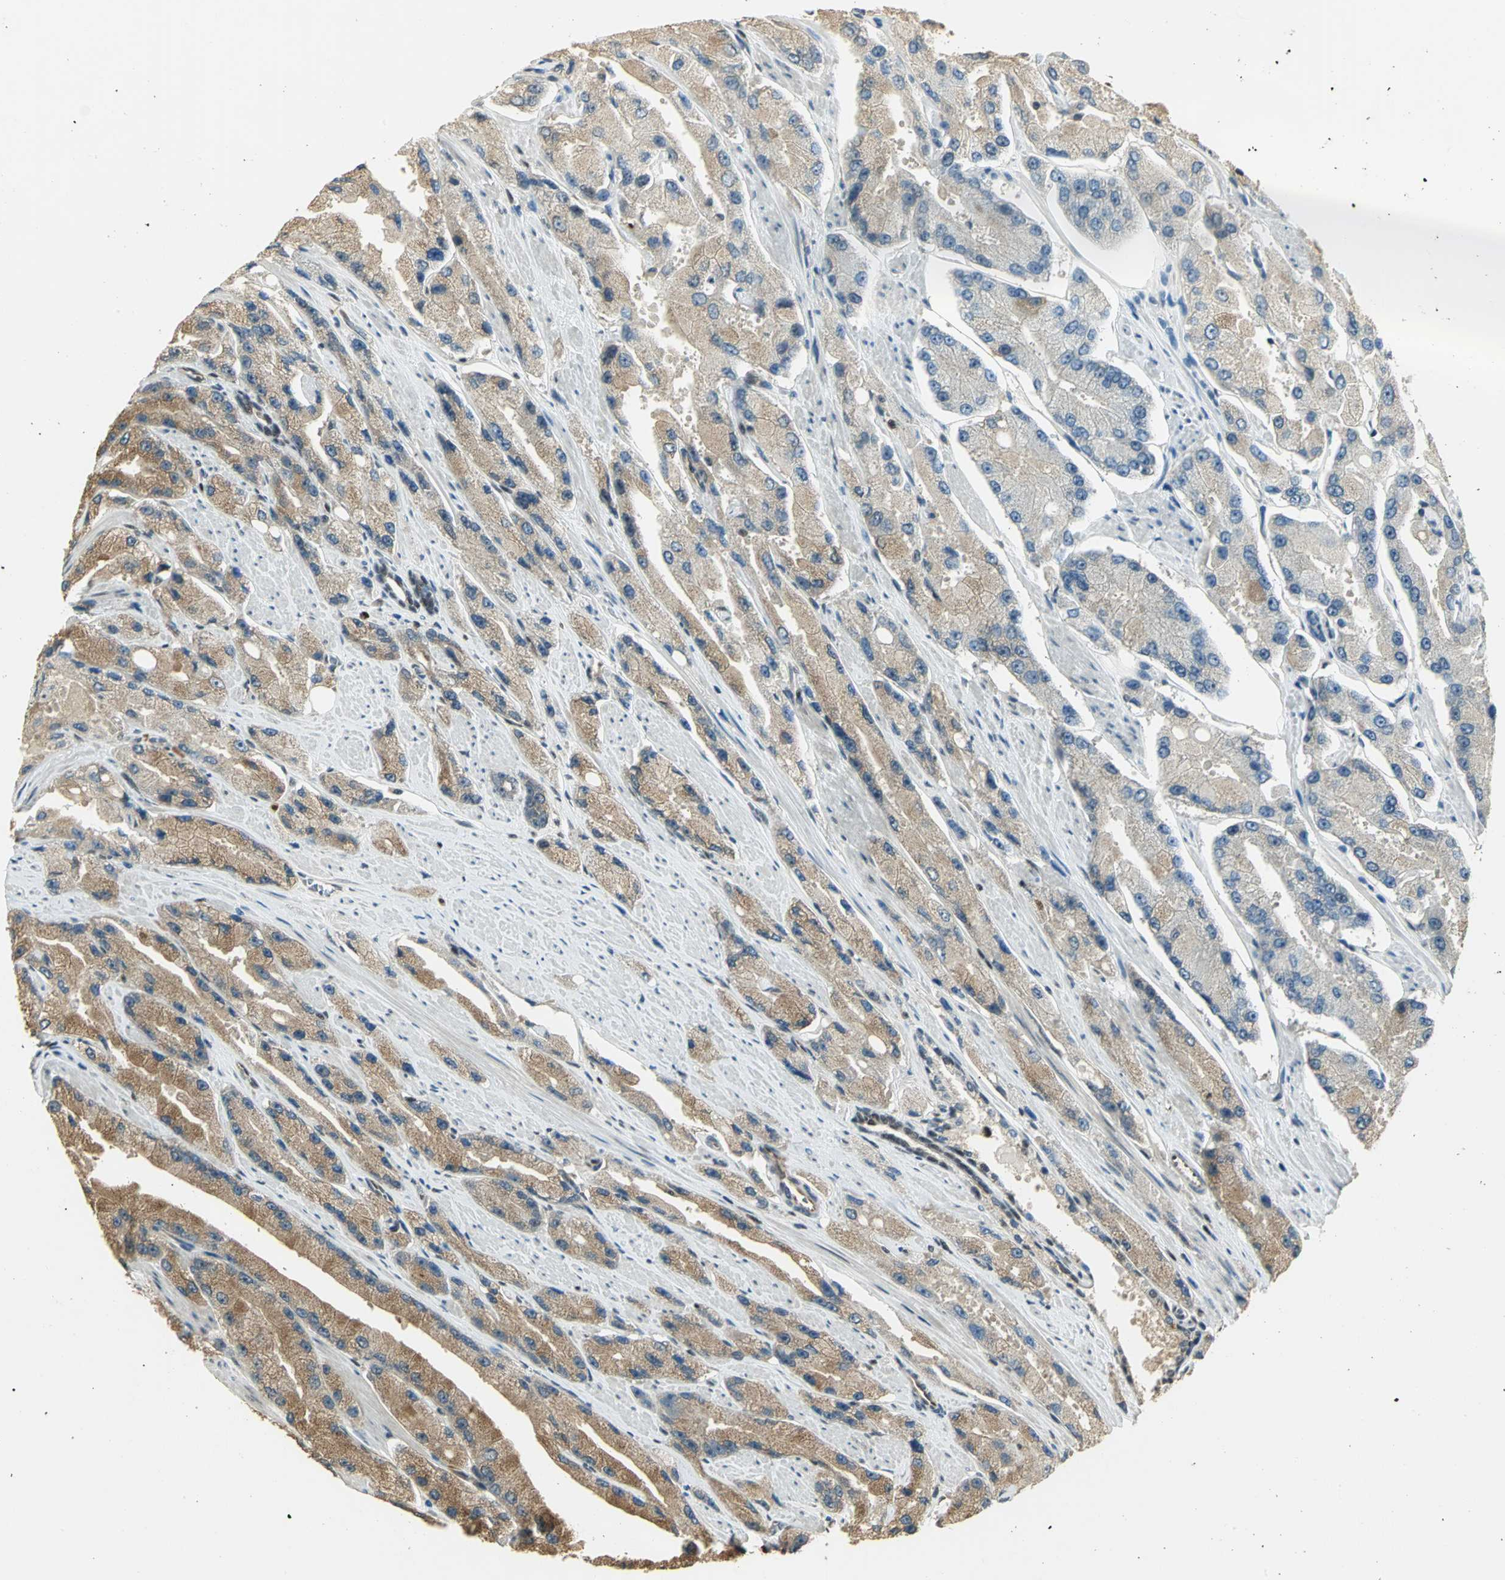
{"staining": {"intensity": "moderate", "quantity": ">75%", "location": "cytoplasmic/membranous"}, "tissue": "prostate cancer", "cell_type": "Tumor cells", "image_type": "cancer", "snomed": [{"axis": "morphology", "description": "Adenocarcinoma, High grade"}, {"axis": "topography", "description": "Prostate"}], "caption": "Immunohistochemistry (IHC) of prostate cancer exhibits medium levels of moderate cytoplasmic/membranous expression in about >75% of tumor cells.", "gene": "ELF1", "patient": {"sex": "male", "age": 58}}